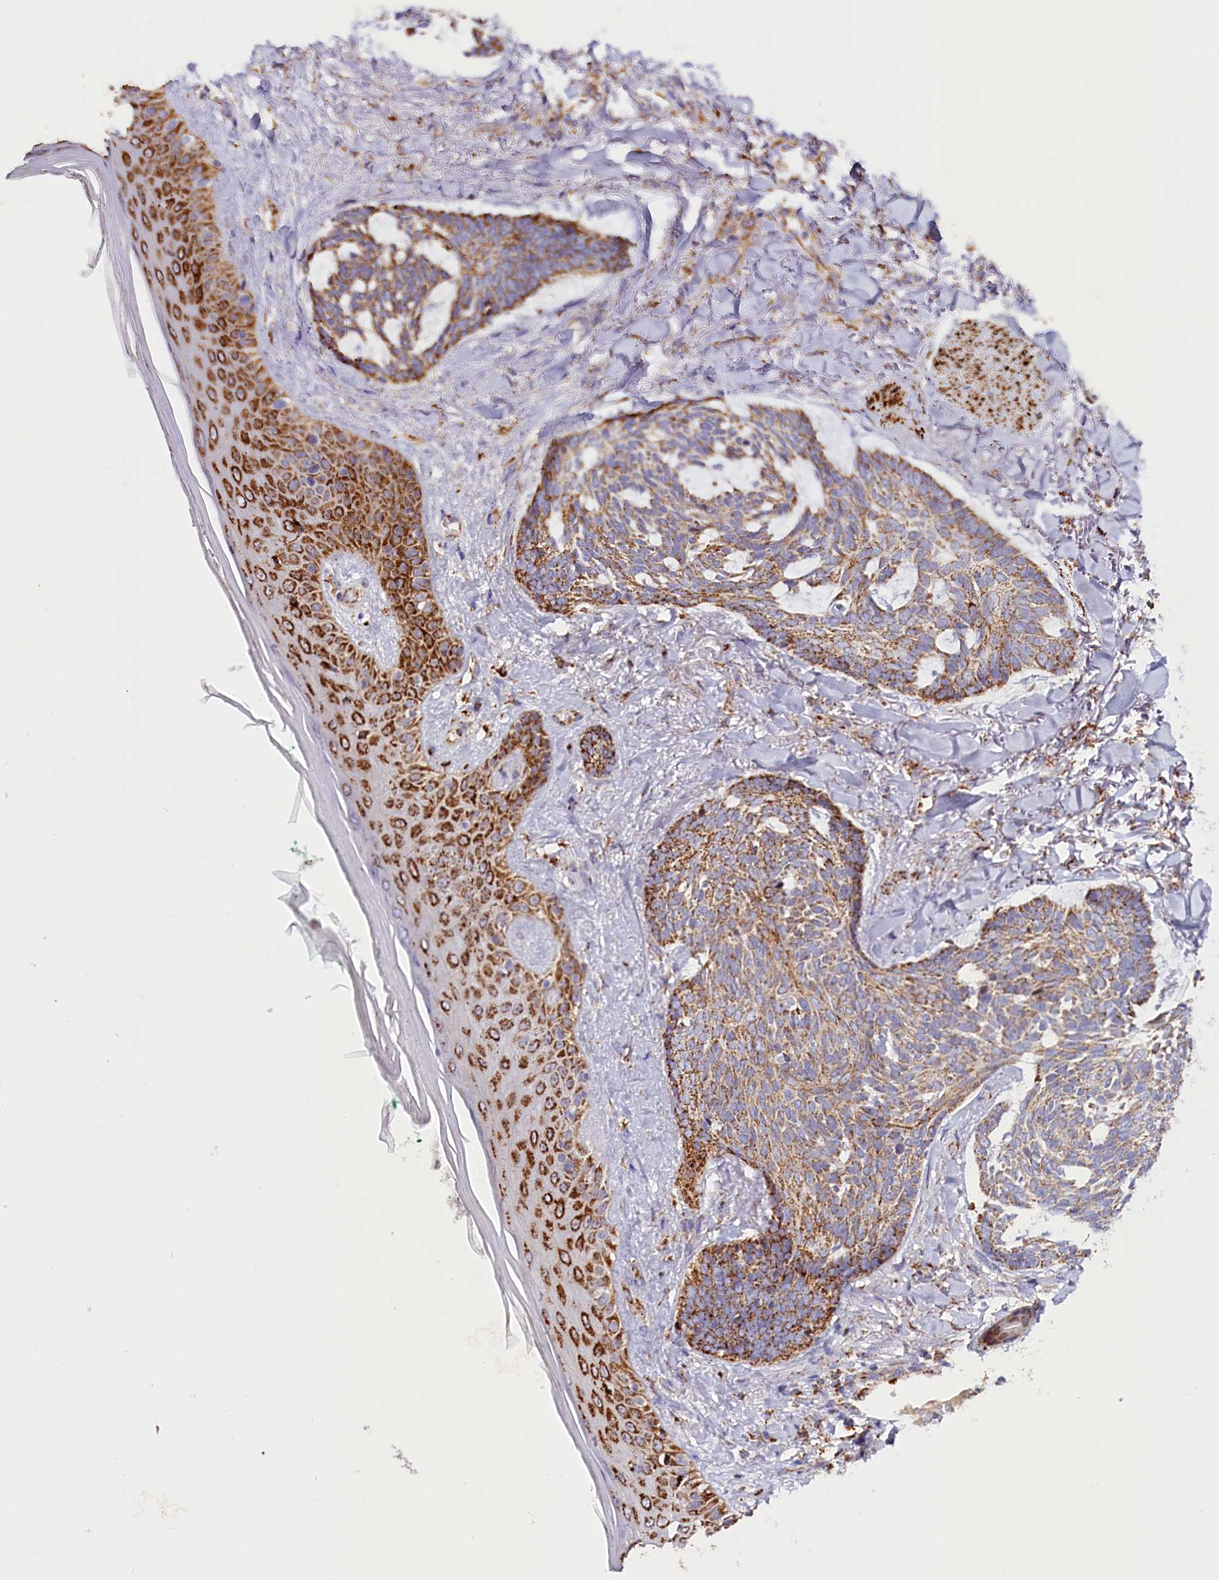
{"staining": {"intensity": "moderate", "quantity": ">75%", "location": "cytoplasmic/membranous"}, "tissue": "skin cancer", "cell_type": "Tumor cells", "image_type": "cancer", "snomed": [{"axis": "morphology", "description": "Basal cell carcinoma"}, {"axis": "topography", "description": "Skin"}], "caption": "Immunohistochemical staining of human skin cancer shows moderate cytoplasmic/membranous protein positivity in approximately >75% of tumor cells.", "gene": "AKTIP", "patient": {"sex": "male", "age": 43}}